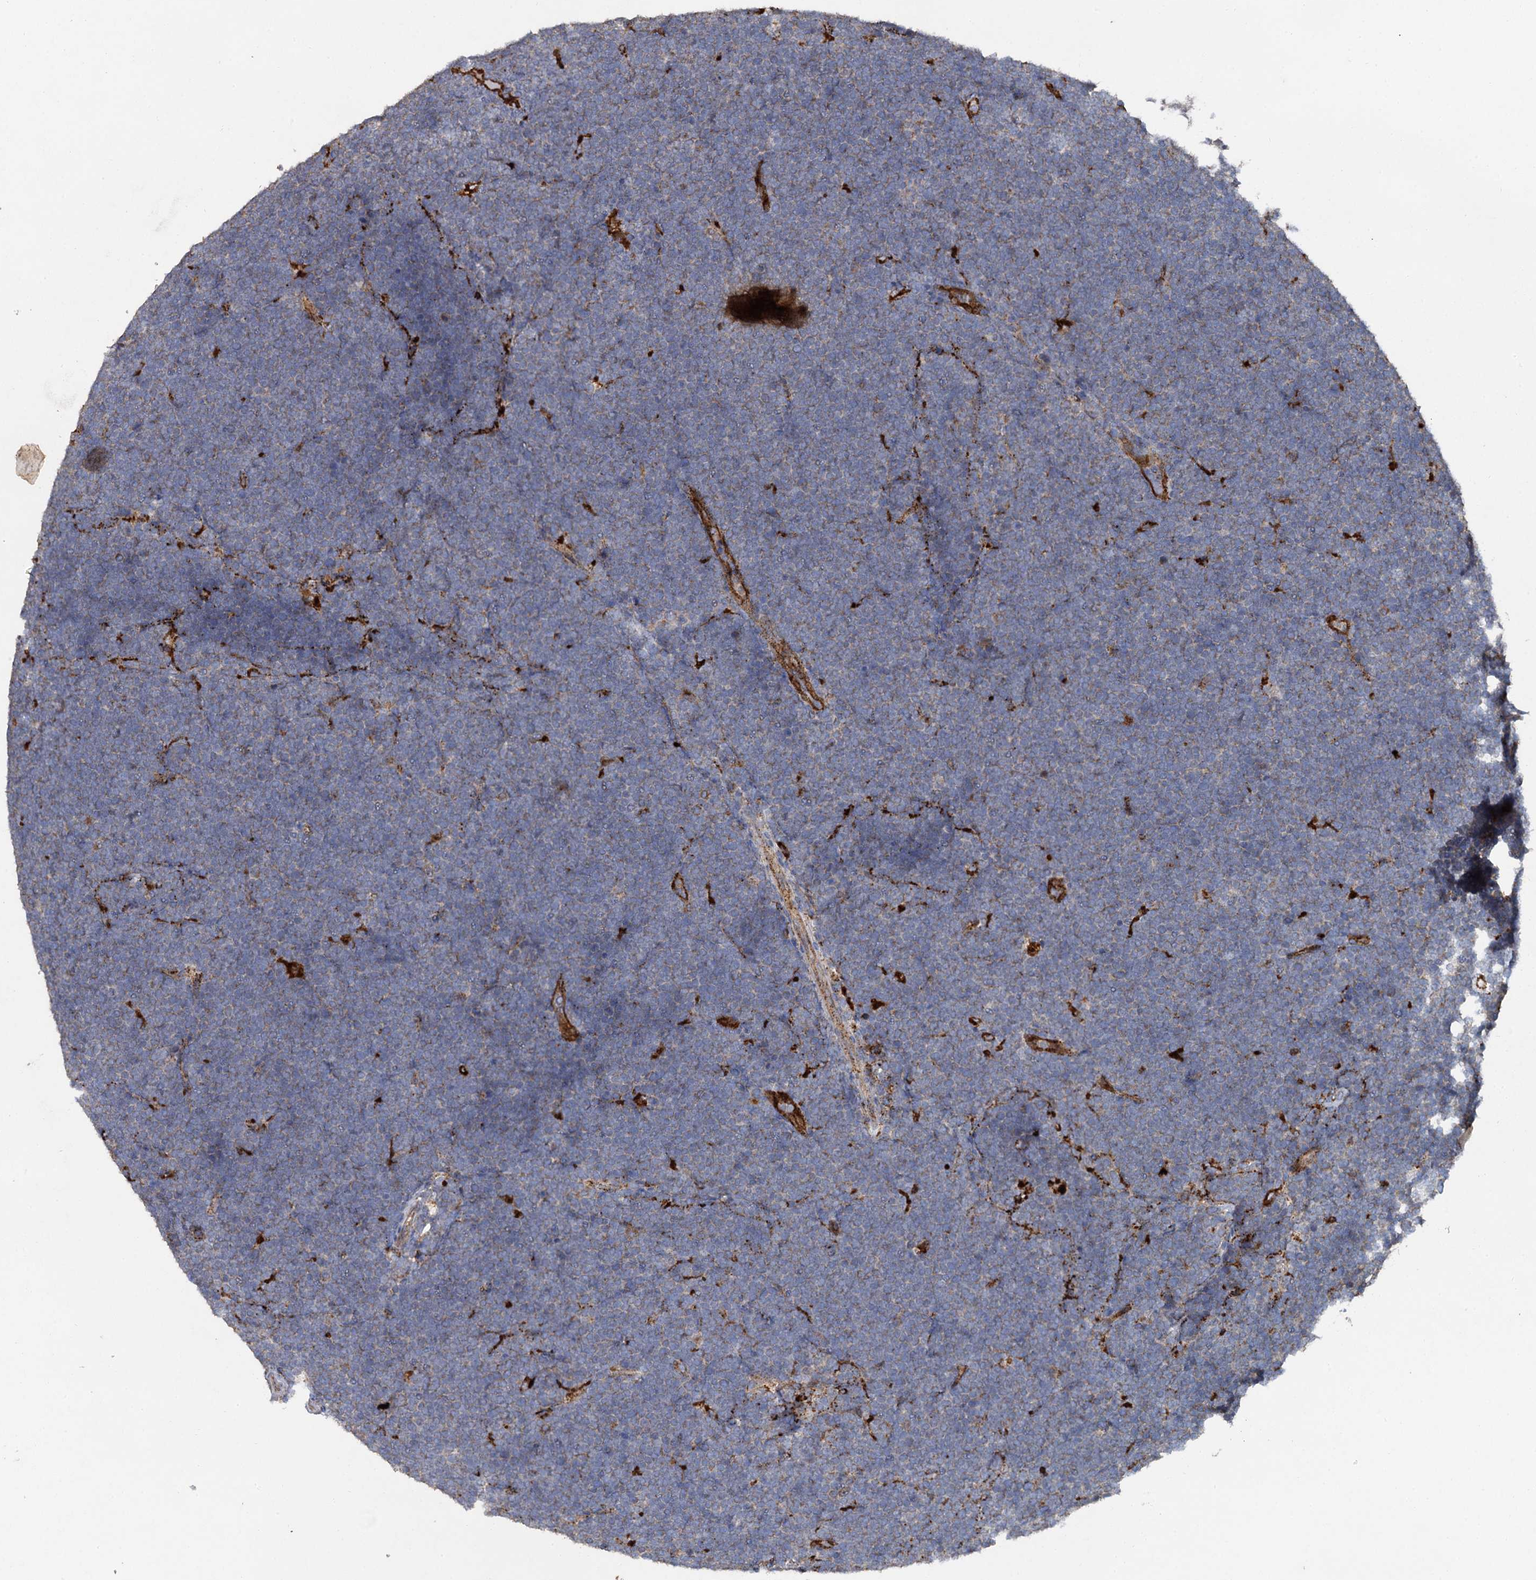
{"staining": {"intensity": "strong", "quantity": "<25%", "location": "cytoplasmic/membranous"}, "tissue": "lymphoma", "cell_type": "Tumor cells", "image_type": "cancer", "snomed": [{"axis": "morphology", "description": "Malignant lymphoma, non-Hodgkin's type, High grade"}, {"axis": "topography", "description": "Lymph node"}], "caption": "Human lymphoma stained for a protein (brown) shows strong cytoplasmic/membranous positive positivity in about <25% of tumor cells.", "gene": "GBA1", "patient": {"sex": "male", "age": 13}}